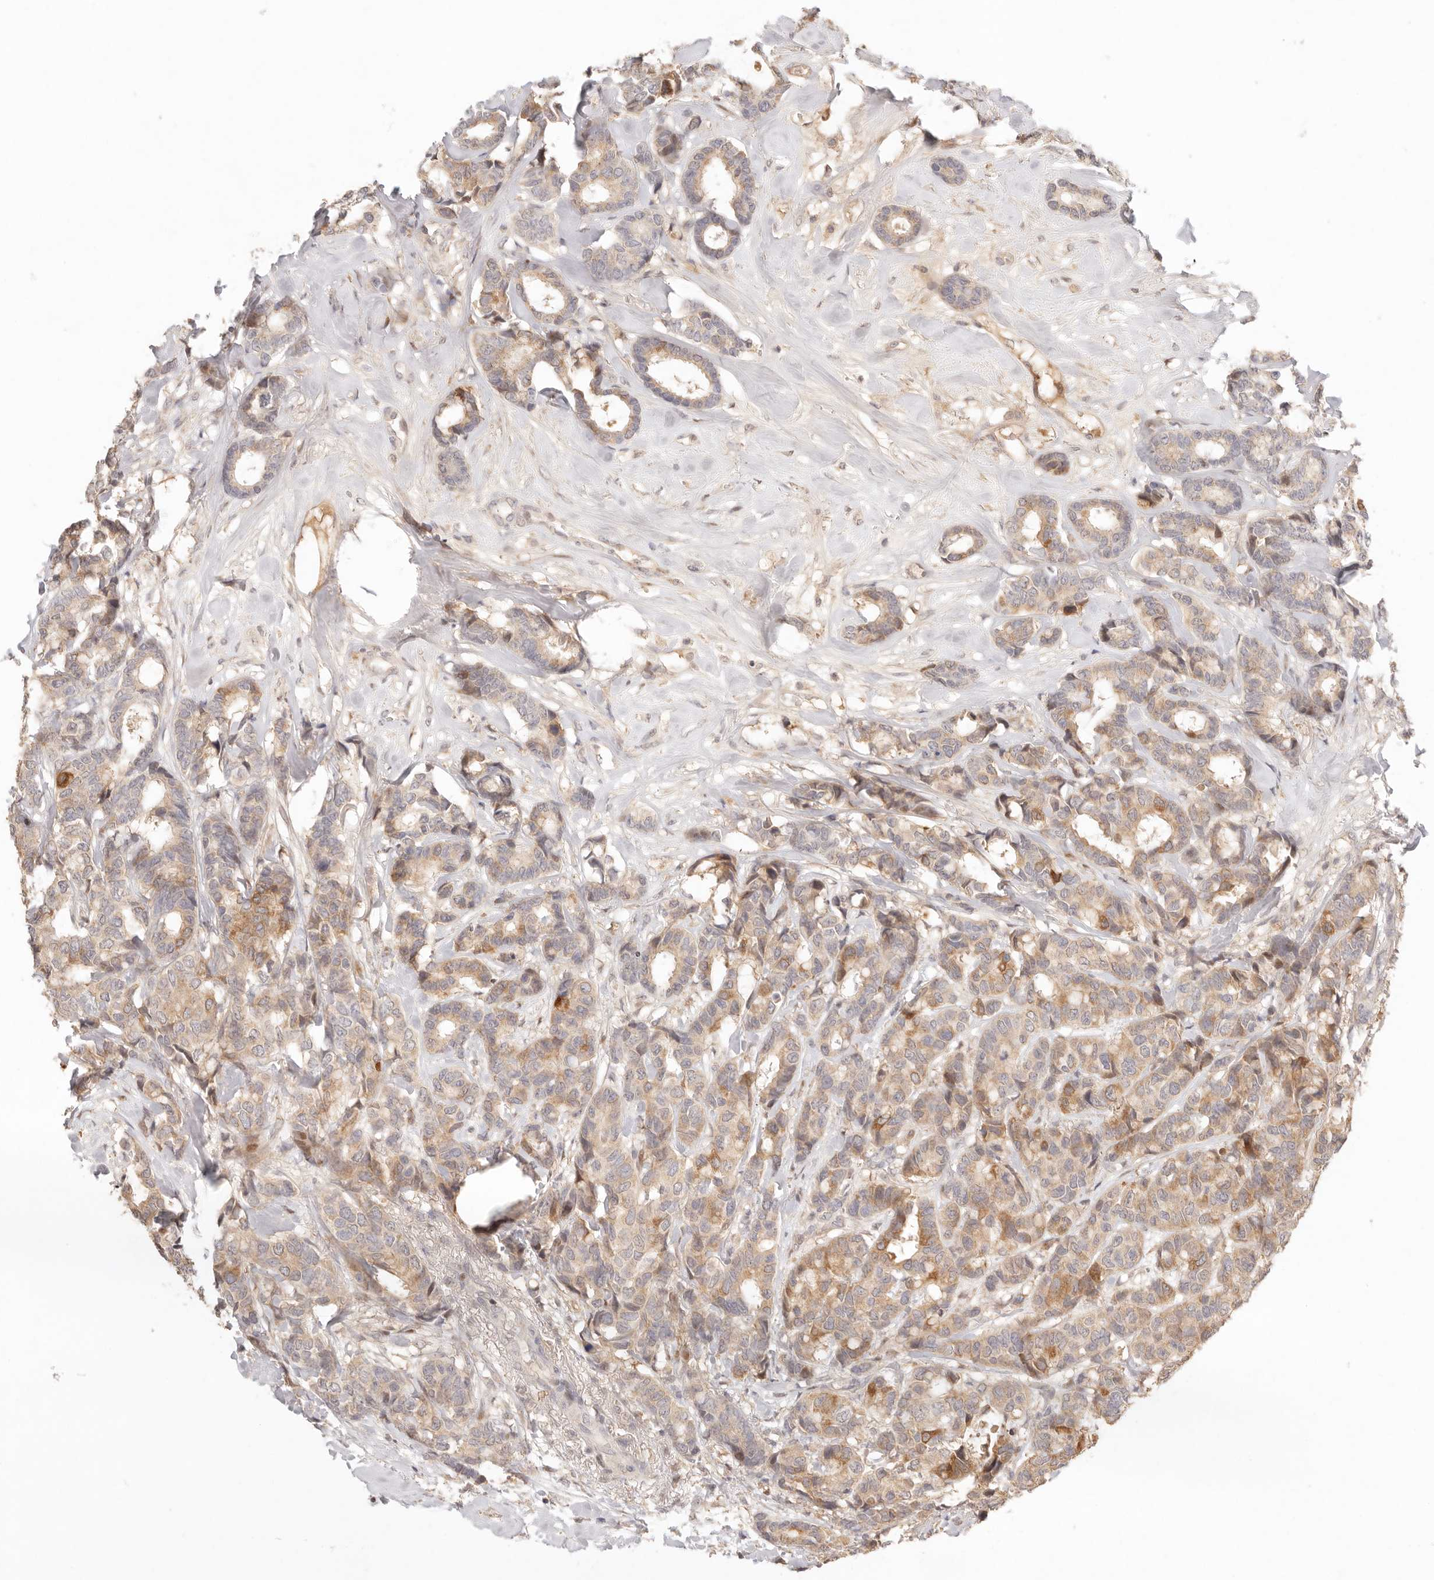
{"staining": {"intensity": "moderate", "quantity": "25%-75%", "location": "cytoplasmic/membranous"}, "tissue": "breast cancer", "cell_type": "Tumor cells", "image_type": "cancer", "snomed": [{"axis": "morphology", "description": "Duct carcinoma"}, {"axis": "topography", "description": "Breast"}], "caption": "Protein analysis of breast infiltrating ductal carcinoma tissue demonstrates moderate cytoplasmic/membranous staining in approximately 25%-75% of tumor cells.", "gene": "PHLDA3", "patient": {"sex": "female", "age": 87}}